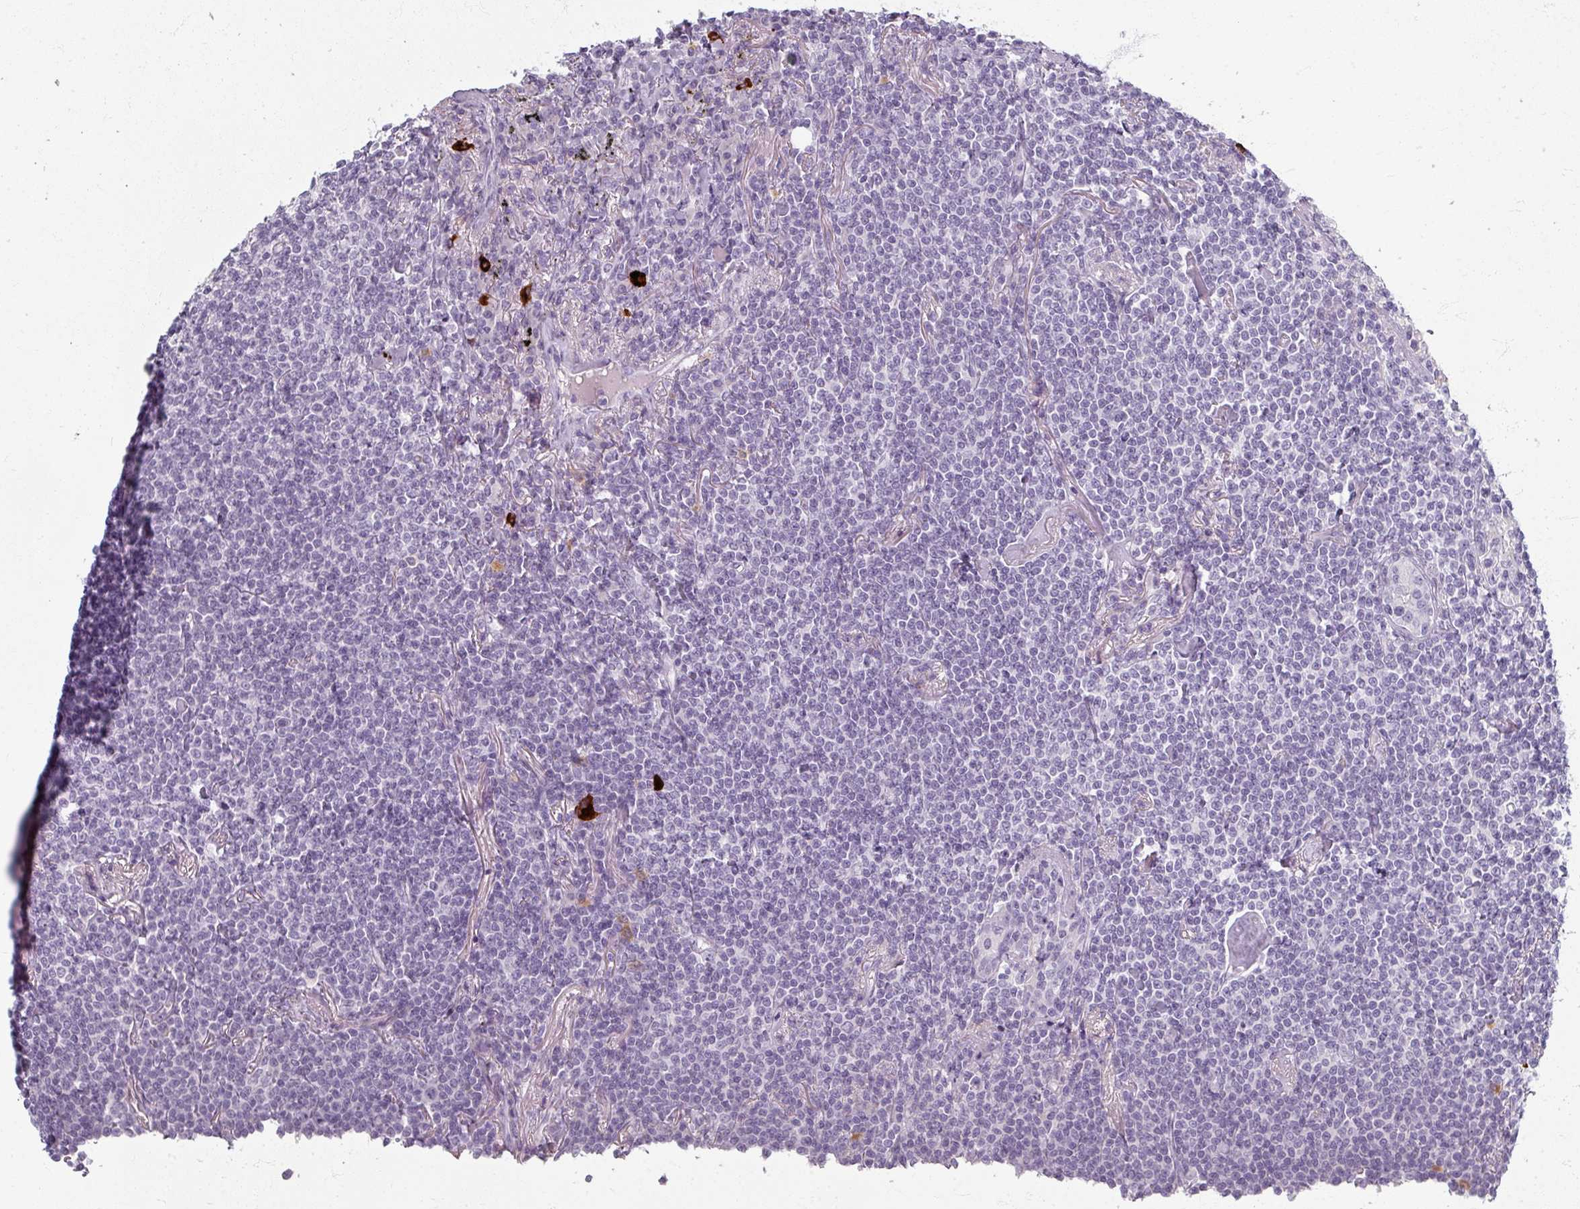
{"staining": {"intensity": "negative", "quantity": "none", "location": "none"}, "tissue": "lymphoma", "cell_type": "Tumor cells", "image_type": "cancer", "snomed": [{"axis": "morphology", "description": "Malignant lymphoma, non-Hodgkin's type, Low grade"}, {"axis": "topography", "description": "Lung"}], "caption": "There is no significant staining in tumor cells of malignant lymphoma, non-Hodgkin's type (low-grade).", "gene": "ZNF878", "patient": {"sex": "female", "age": 71}}